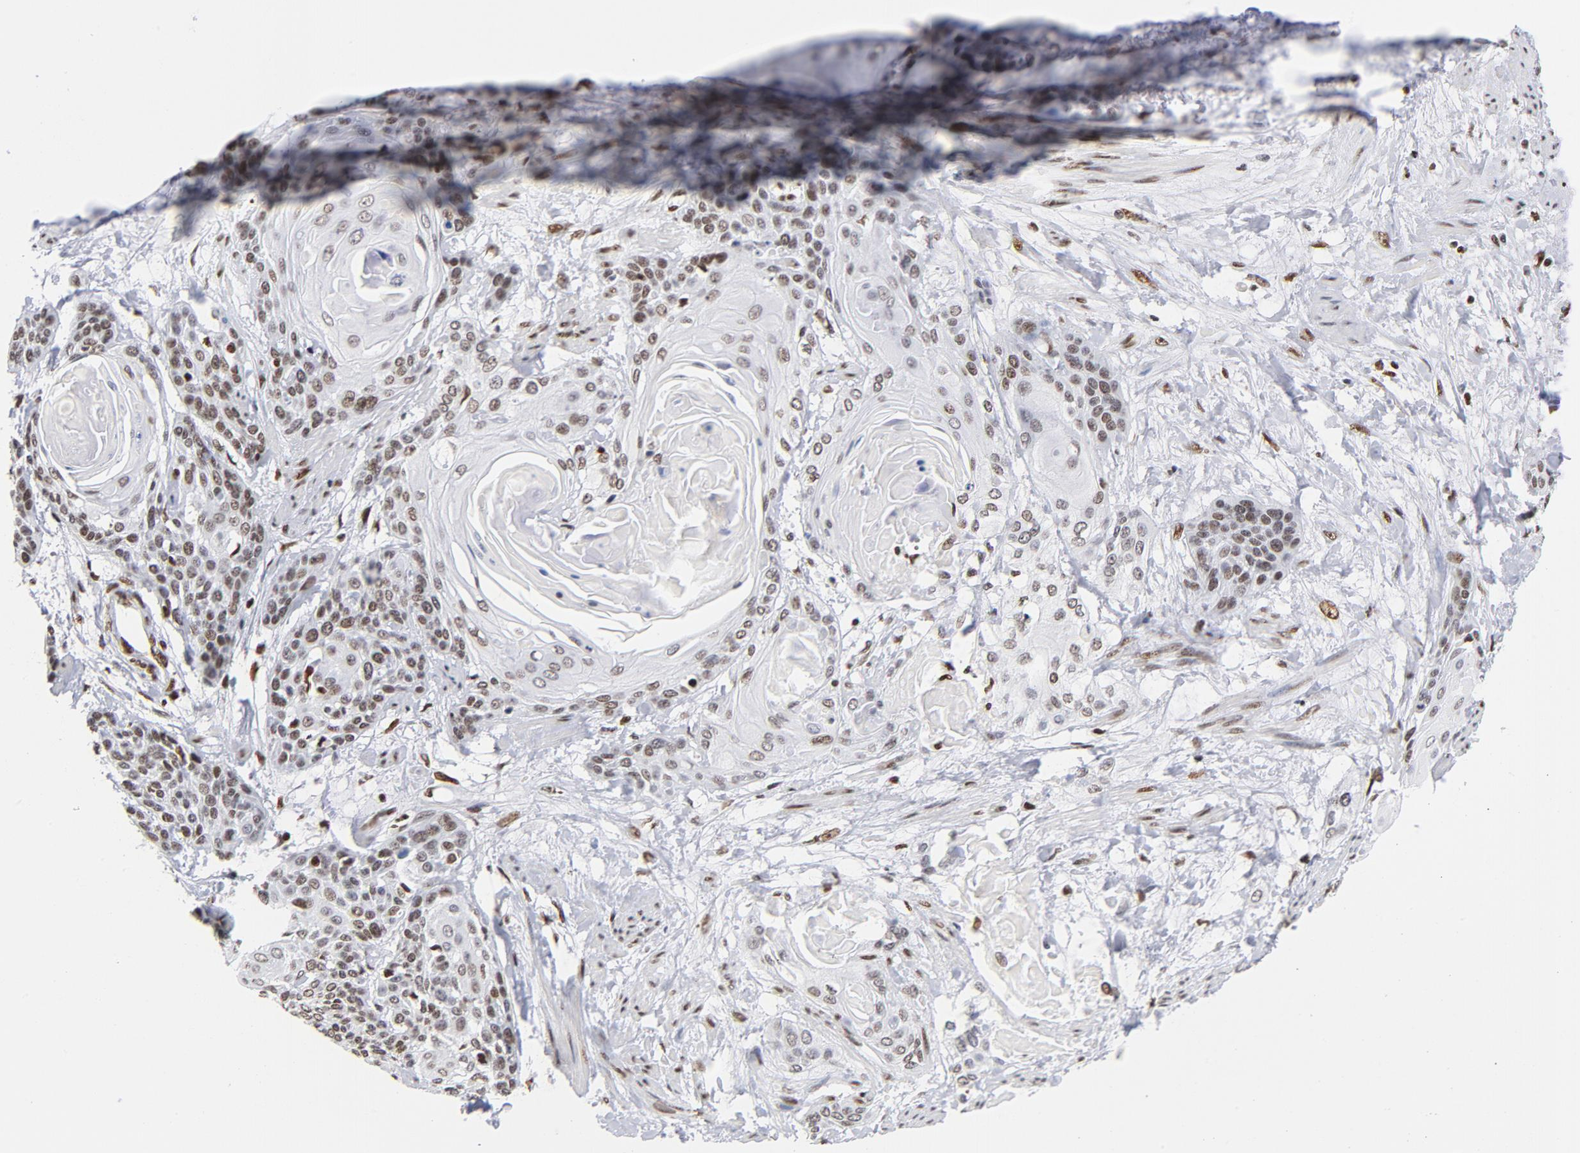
{"staining": {"intensity": "moderate", "quantity": ">75%", "location": "nuclear"}, "tissue": "cervical cancer", "cell_type": "Tumor cells", "image_type": "cancer", "snomed": [{"axis": "morphology", "description": "Squamous cell carcinoma, NOS"}, {"axis": "topography", "description": "Cervix"}], "caption": "Immunohistochemistry photomicrograph of neoplastic tissue: cervical cancer stained using immunohistochemistry displays medium levels of moderate protein expression localized specifically in the nuclear of tumor cells, appearing as a nuclear brown color.", "gene": "TOP2B", "patient": {"sex": "female", "age": 57}}